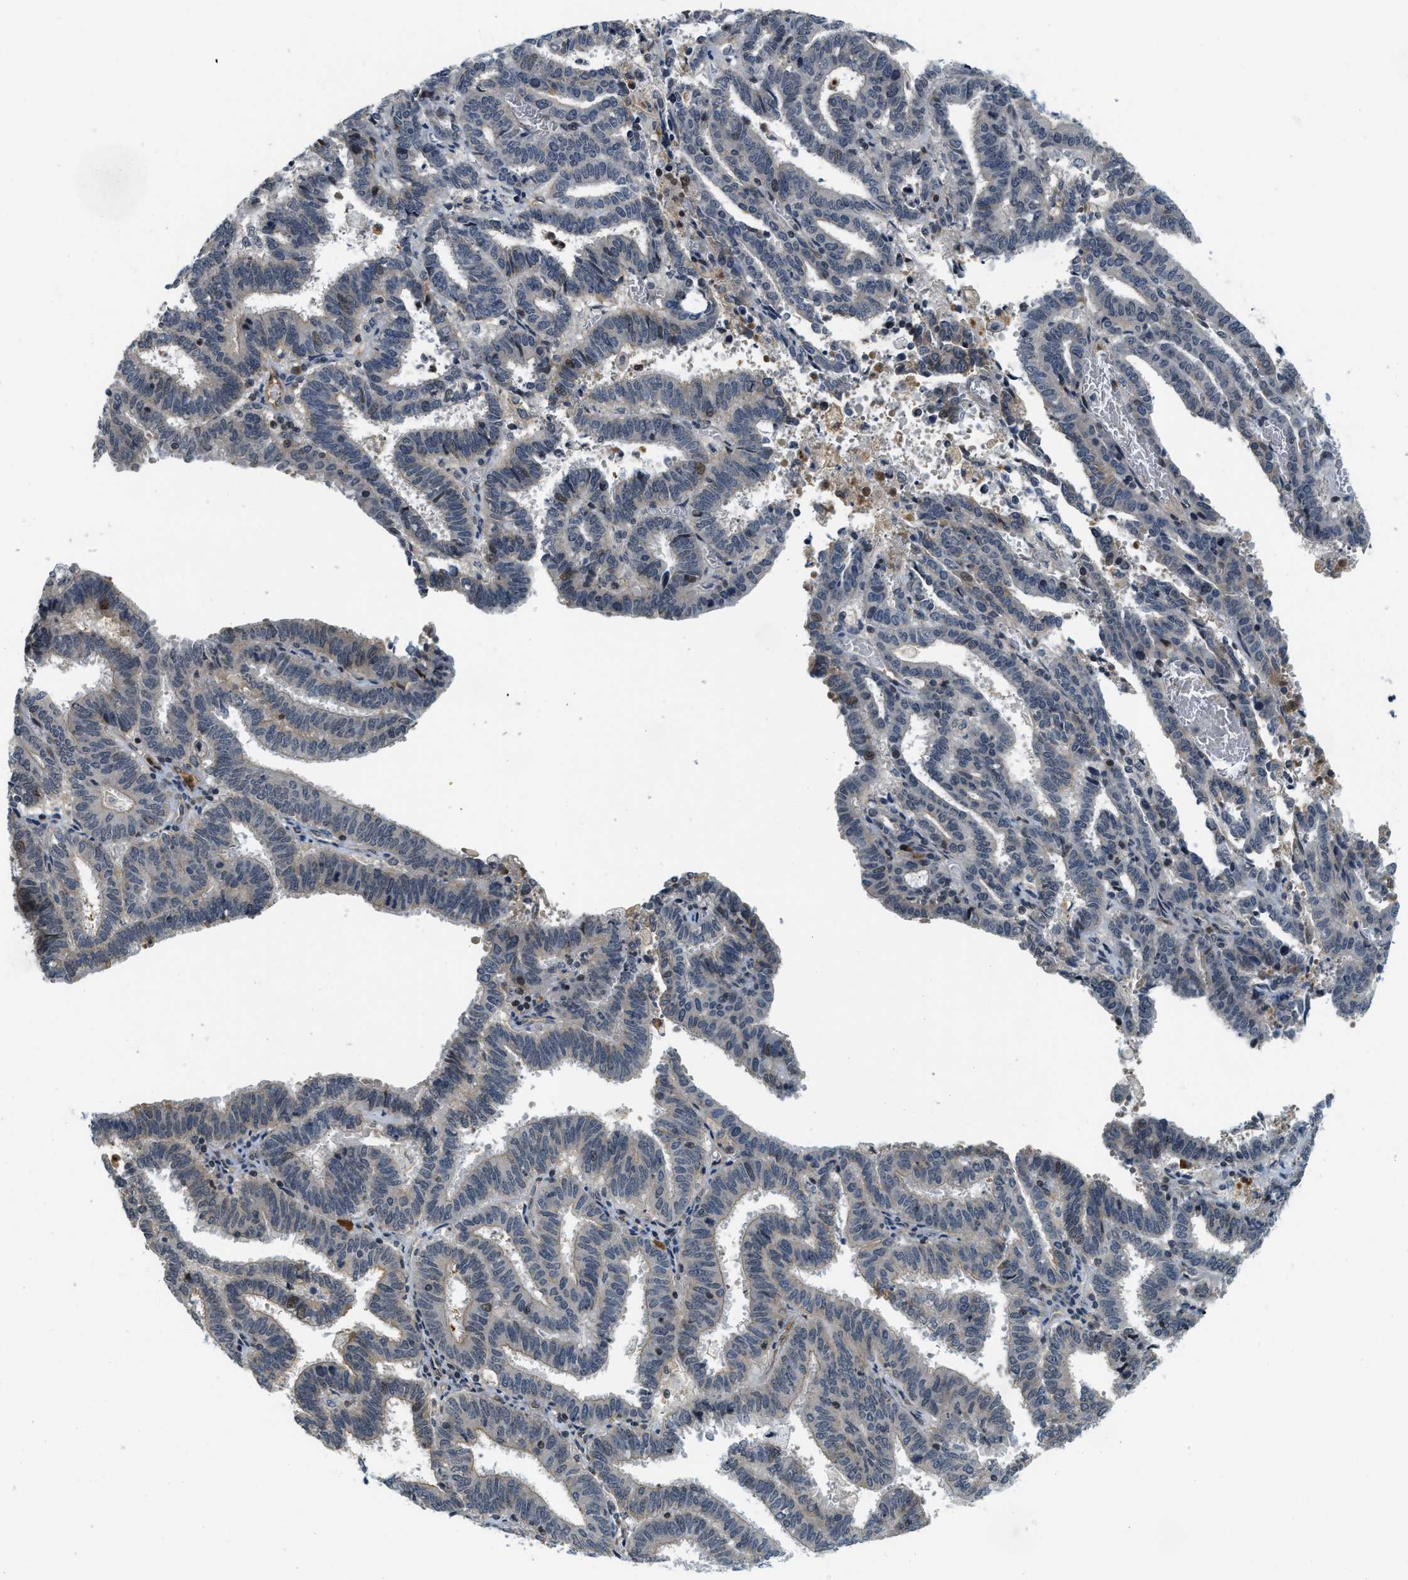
{"staining": {"intensity": "weak", "quantity": "<25%", "location": "cytoplasmic/membranous"}, "tissue": "endometrial cancer", "cell_type": "Tumor cells", "image_type": "cancer", "snomed": [{"axis": "morphology", "description": "Adenocarcinoma, NOS"}, {"axis": "topography", "description": "Uterus"}], "caption": "A micrograph of human endometrial cancer (adenocarcinoma) is negative for staining in tumor cells.", "gene": "KMT2A", "patient": {"sex": "female", "age": 83}}